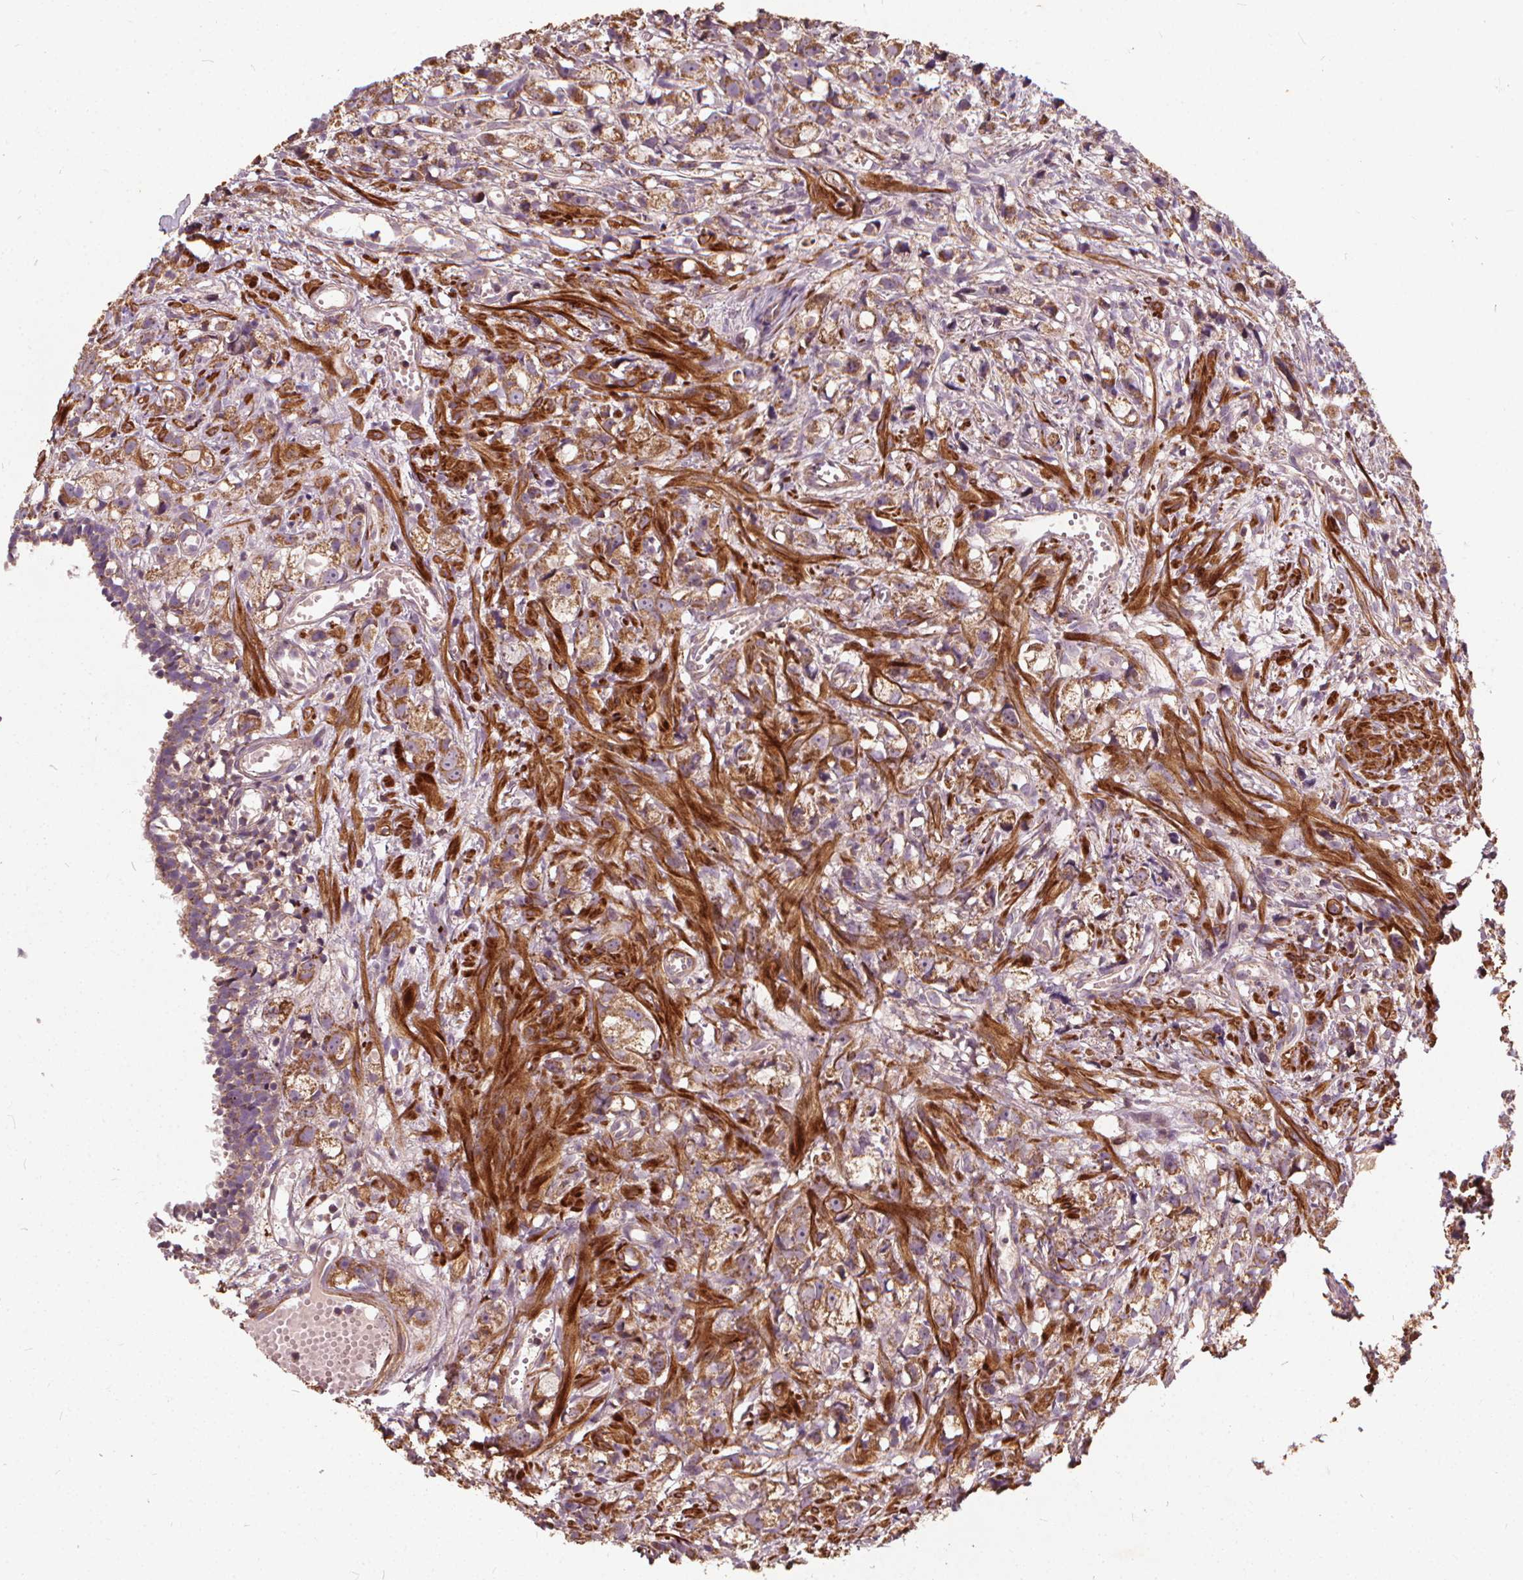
{"staining": {"intensity": "moderate", "quantity": ">75%", "location": "cytoplasmic/membranous"}, "tissue": "prostate cancer", "cell_type": "Tumor cells", "image_type": "cancer", "snomed": [{"axis": "morphology", "description": "Adenocarcinoma, High grade"}, {"axis": "topography", "description": "Prostate"}], "caption": "Immunohistochemical staining of human prostate cancer demonstrates medium levels of moderate cytoplasmic/membranous staining in about >75% of tumor cells.", "gene": "ORAI2", "patient": {"sex": "male", "age": 75}}